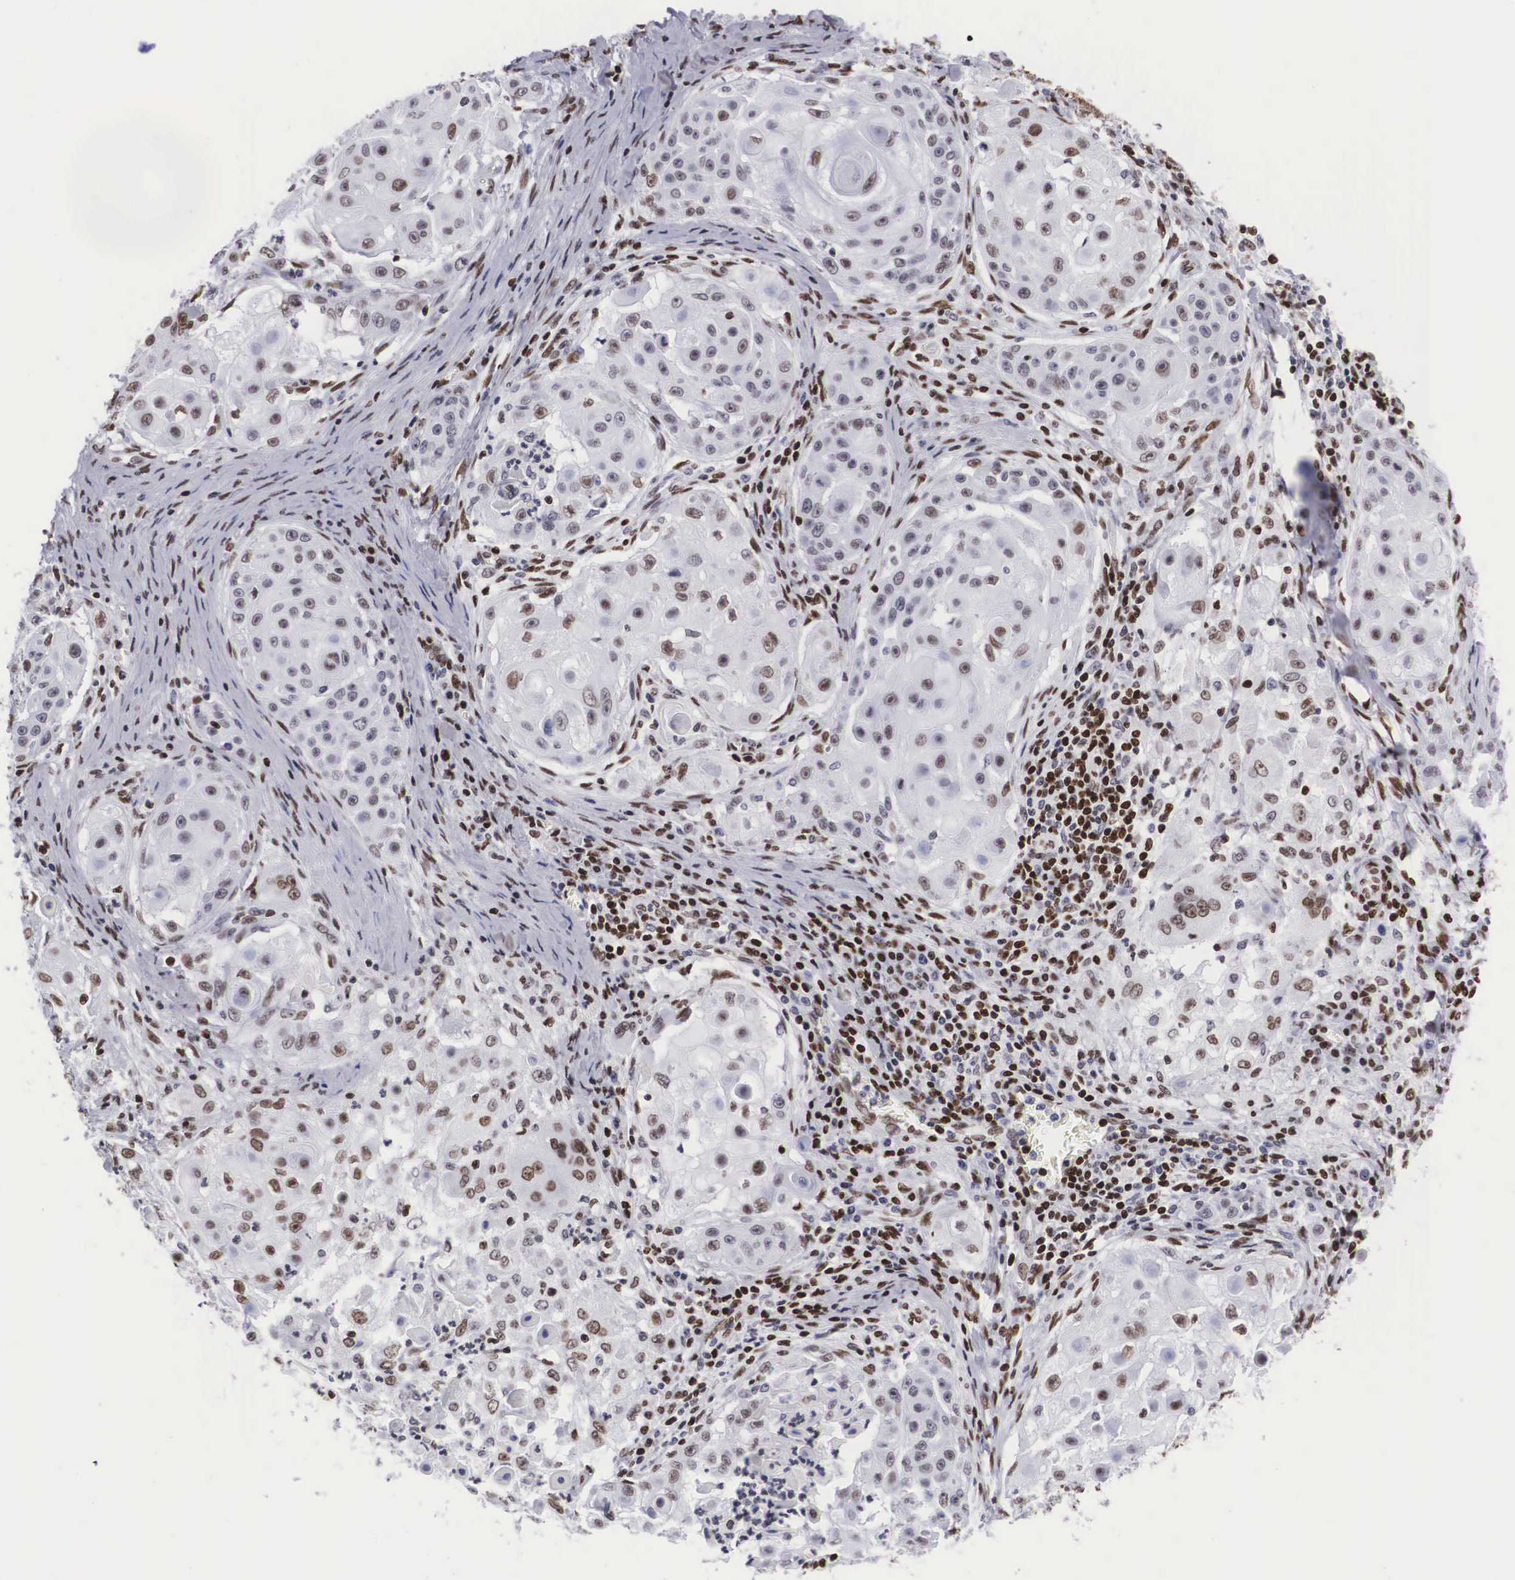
{"staining": {"intensity": "moderate", "quantity": ">75%", "location": "nuclear"}, "tissue": "skin cancer", "cell_type": "Tumor cells", "image_type": "cancer", "snomed": [{"axis": "morphology", "description": "Squamous cell carcinoma, NOS"}, {"axis": "topography", "description": "Skin"}], "caption": "A histopathology image of human skin squamous cell carcinoma stained for a protein displays moderate nuclear brown staining in tumor cells.", "gene": "MECP2", "patient": {"sex": "female", "age": 57}}